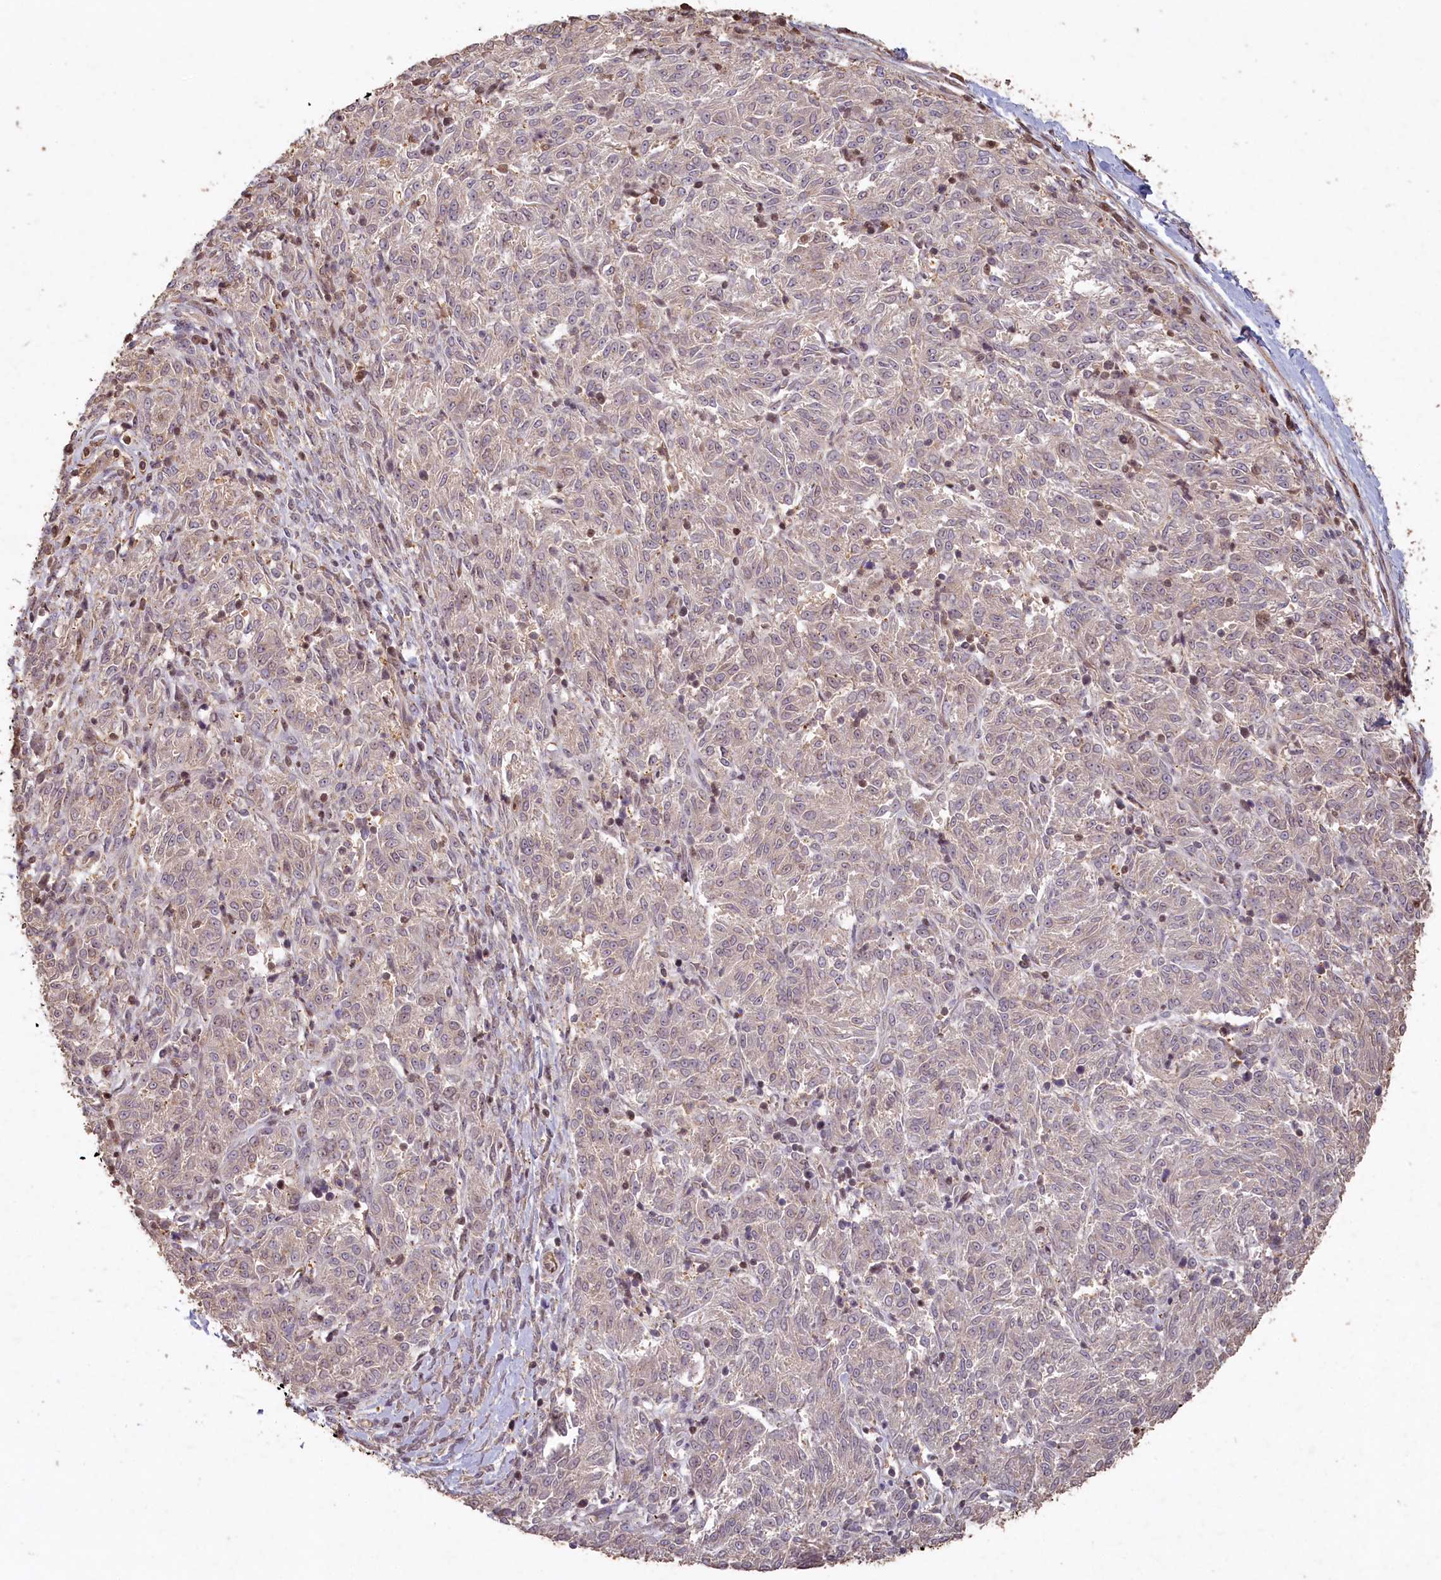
{"staining": {"intensity": "weak", "quantity": "<25%", "location": "cytoplasmic/membranous"}, "tissue": "melanoma", "cell_type": "Tumor cells", "image_type": "cancer", "snomed": [{"axis": "morphology", "description": "Malignant melanoma, NOS"}, {"axis": "topography", "description": "Skin"}], "caption": "Immunohistochemical staining of malignant melanoma reveals no significant expression in tumor cells.", "gene": "MADD", "patient": {"sex": "female", "age": 72}}